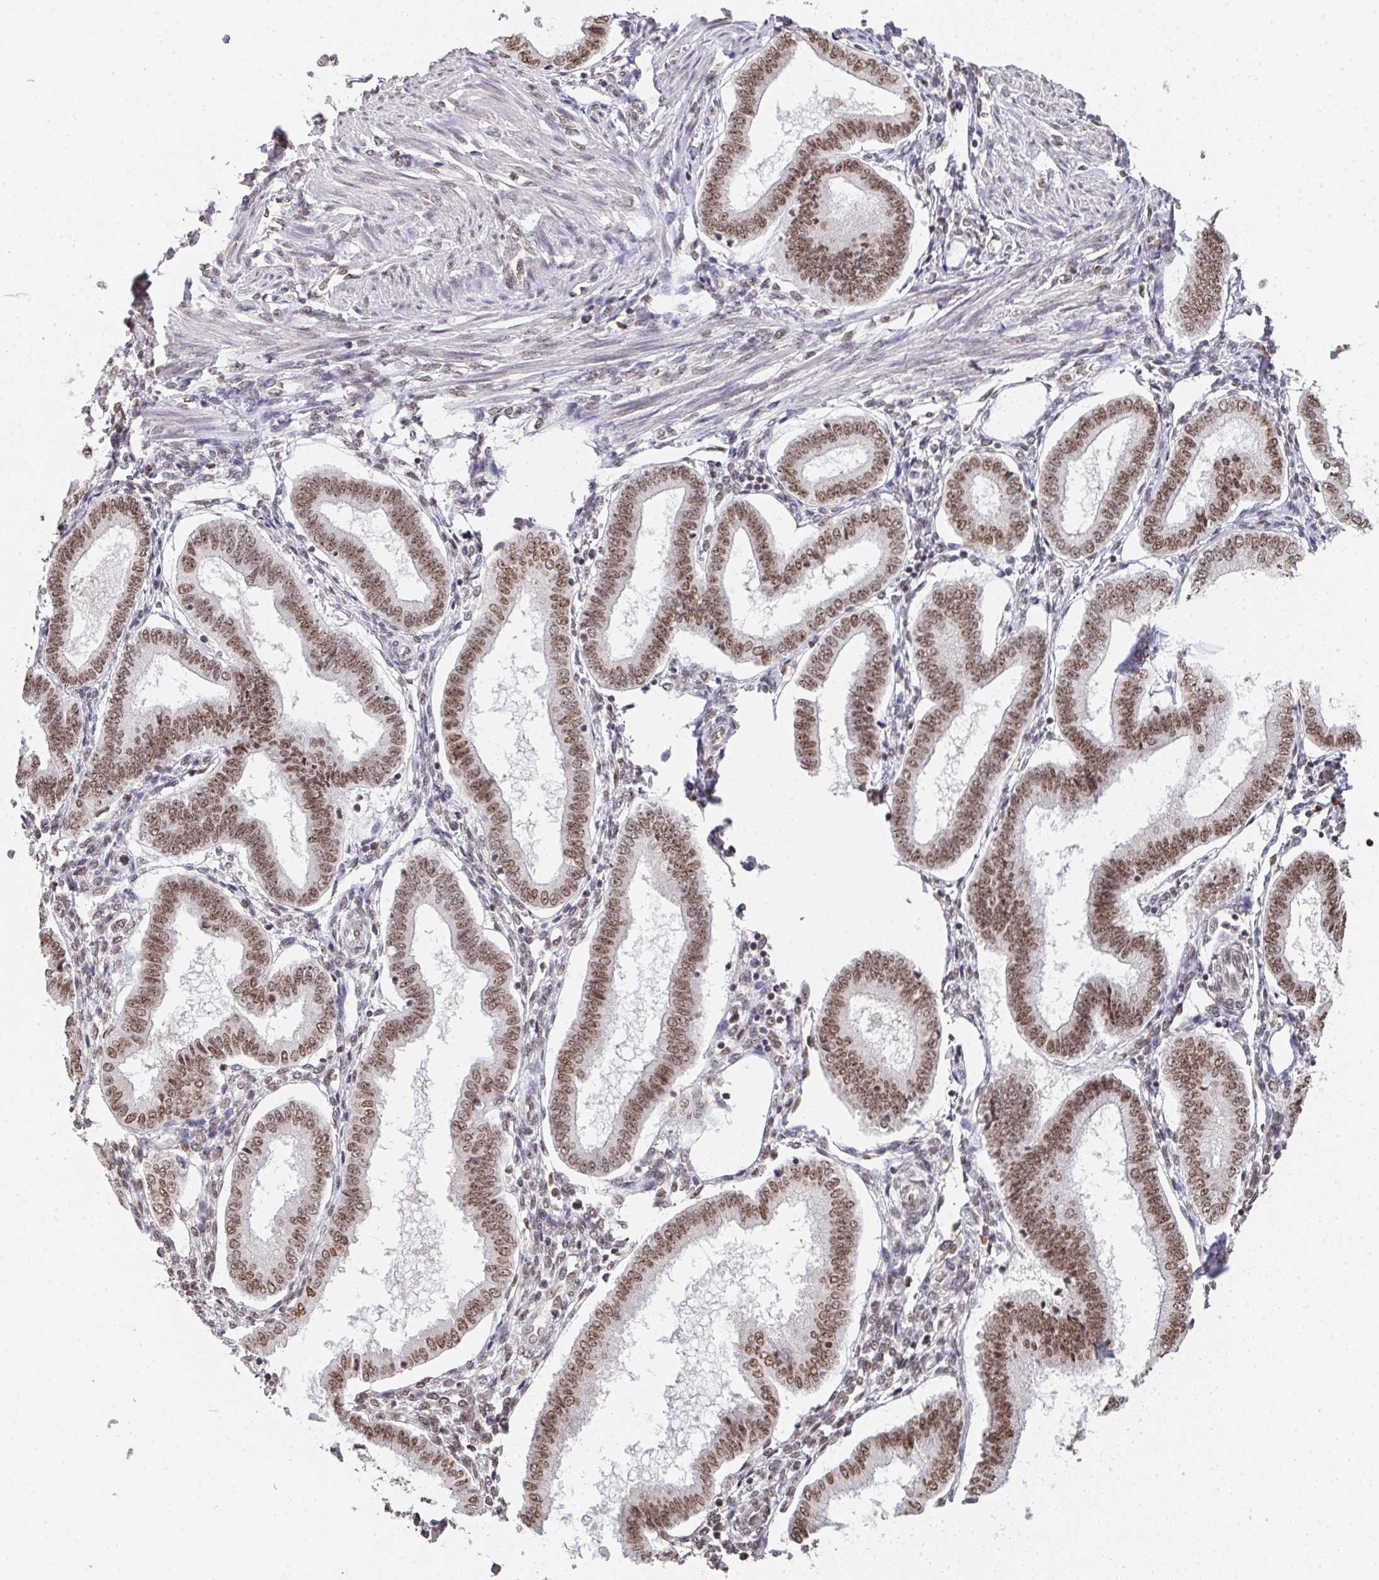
{"staining": {"intensity": "weak", "quantity": ">75%", "location": "nuclear"}, "tissue": "endometrium", "cell_type": "Cells in endometrial stroma", "image_type": "normal", "snomed": [{"axis": "morphology", "description": "Normal tissue, NOS"}, {"axis": "topography", "description": "Endometrium"}], "caption": "Endometrium stained with immunohistochemistry demonstrates weak nuclear expression in approximately >75% of cells in endometrial stroma. (Stains: DAB (3,3'-diaminobenzidine) in brown, nuclei in blue, Microscopy: brightfield microscopy at high magnification).", "gene": "DKC1", "patient": {"sex": "female", "age": 24}}